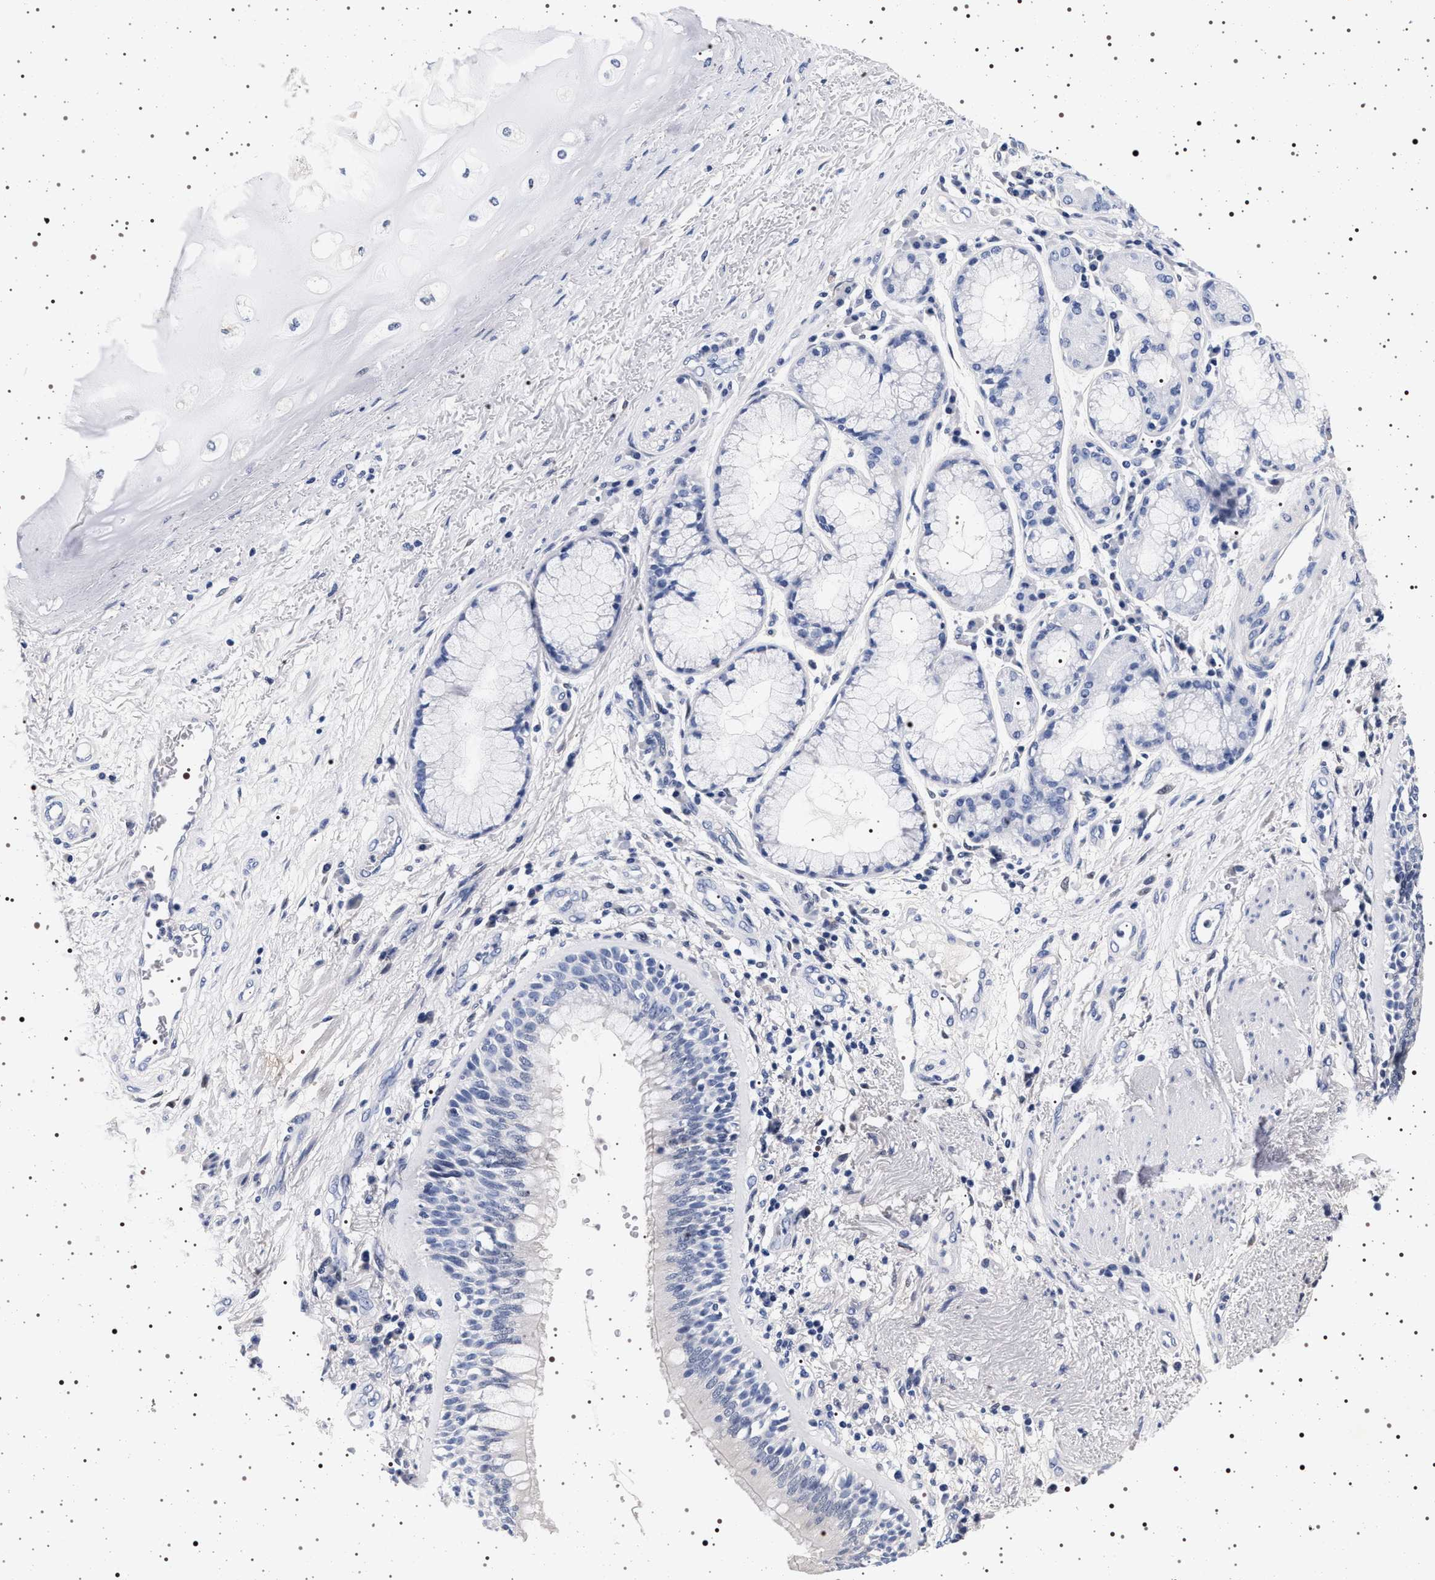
{"staining": {"intensity": "negative", "quantity": "none", "location": "none"}, "tissue": "bronchus", "cell_type": "Respiratory epithelial cells", "image_type": "normal", "snomed": [{"axis": "morphology", "description": "Normal tissue, NOS"}, {"axis": "morphology", "description": "Adenocarcinoma, NOS"}, {"axis": "morphology", "description": "Adenocarcinoma, metastatic, NOS"}, {"axis": "topography", "description": "Lymph node"}, {"axis": "topography", "description": "Bronchus"}, {"axis": "topography", "description": "Lung"}], "caption": "A histopathology image of bronchus stained for a protein displays no brown staining in respiratory epithelial cells.", "gene": "MAPK10", "patient": {"sex": "female", "age": 54}}